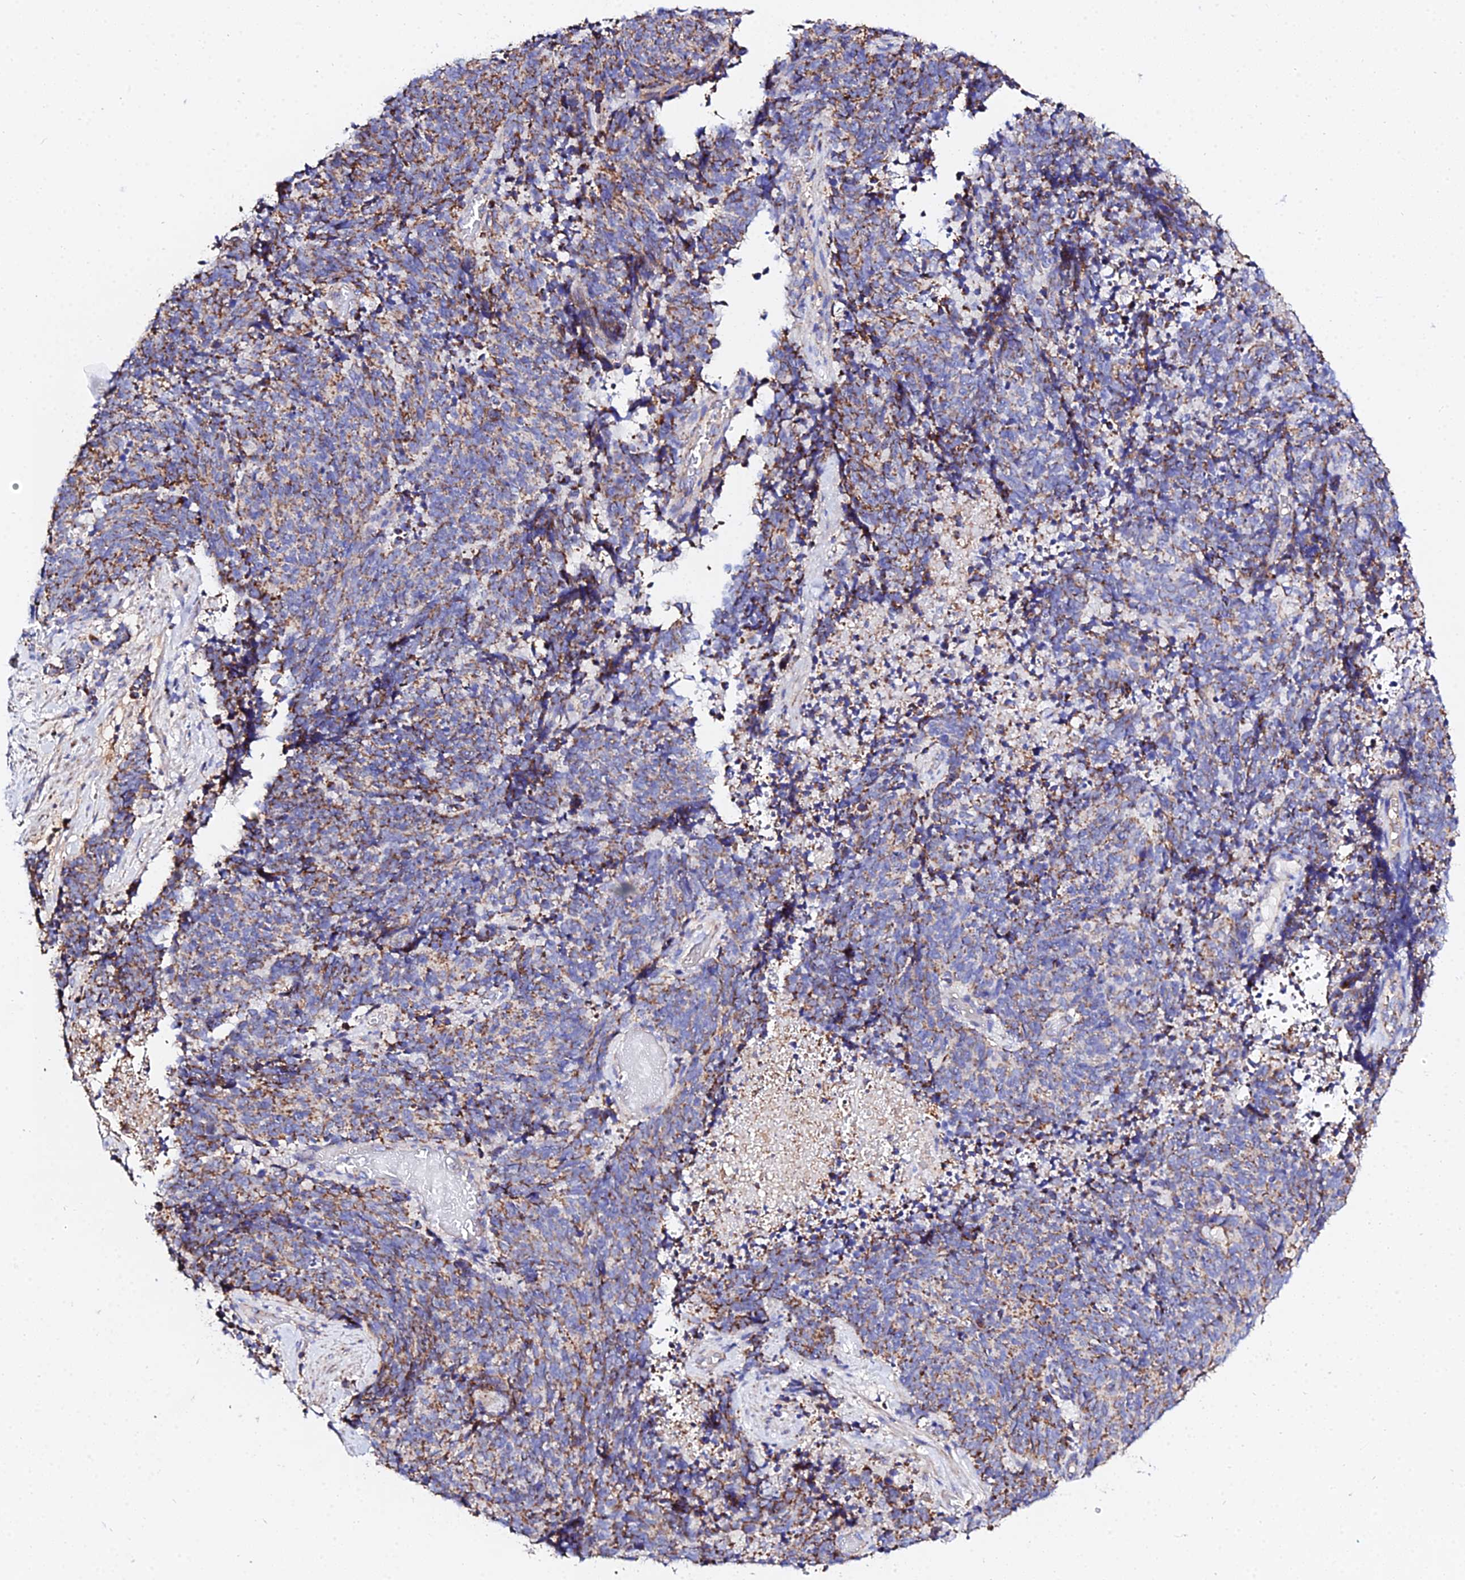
{"staining": {"intensity": "moderate", "quantity": ">75%", "location": "cytoplasmic/membranous"}, "tissue": "cervical cancer", "cell_type": "Tumor cells", "image_type": "cancer", "snomed": [{"axis": "morphology", "description": "Squamous cell carcinoma, NOS"}, {"axis": "topography", "description": "Cervix"}], "caption": "A high-resolution photomicrograph shows IHC staining of cervical squamous cell carcinoma, which demonstrates moderate cytoplasmic/membranous staining in approximately >75% of tumor cells.", "gene": "ZNF573", "patient": {"sex": "female", "age": 29}}